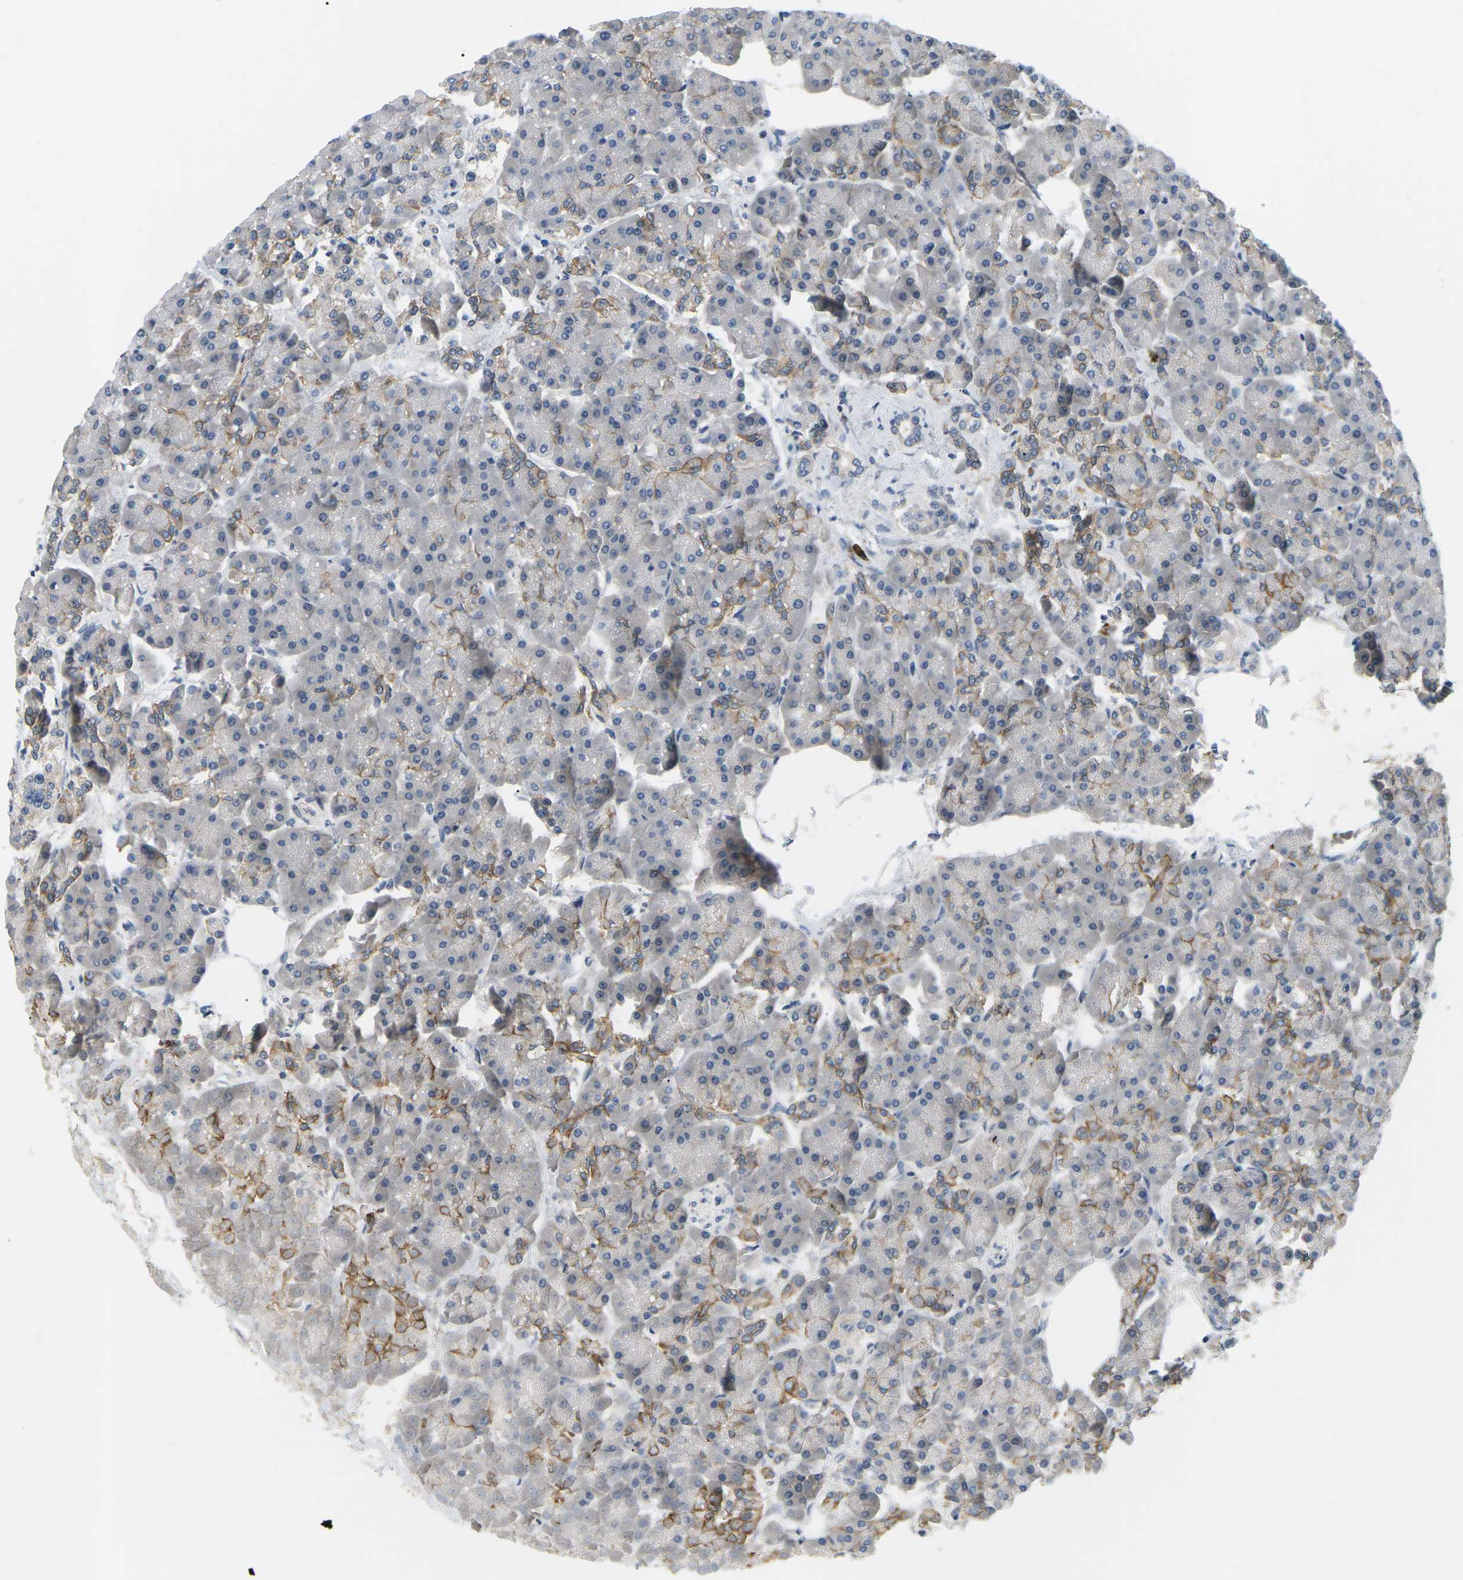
{"staining": {"intensity": "moderate", "quantity": "<25%", "location": "cytoplasmic/membranous"}, "tissue": "pancreas", "cell_type": "Exocrine glandular cells", "image_type": "normal", "snomed": [{"axis": "morphology", "description": "Normal tissue, NOS"}, {"axis": "topography", "description": "Pancreas"}], "caption": "Immunohistochemical staining of benign pancreas displays low levels of moderate cytoplasmic/membranous positivity in approximately <25% of exocrine glandular cells.", "gene": "EVA1C", "patient": {"sex": "female", "age": 70}}